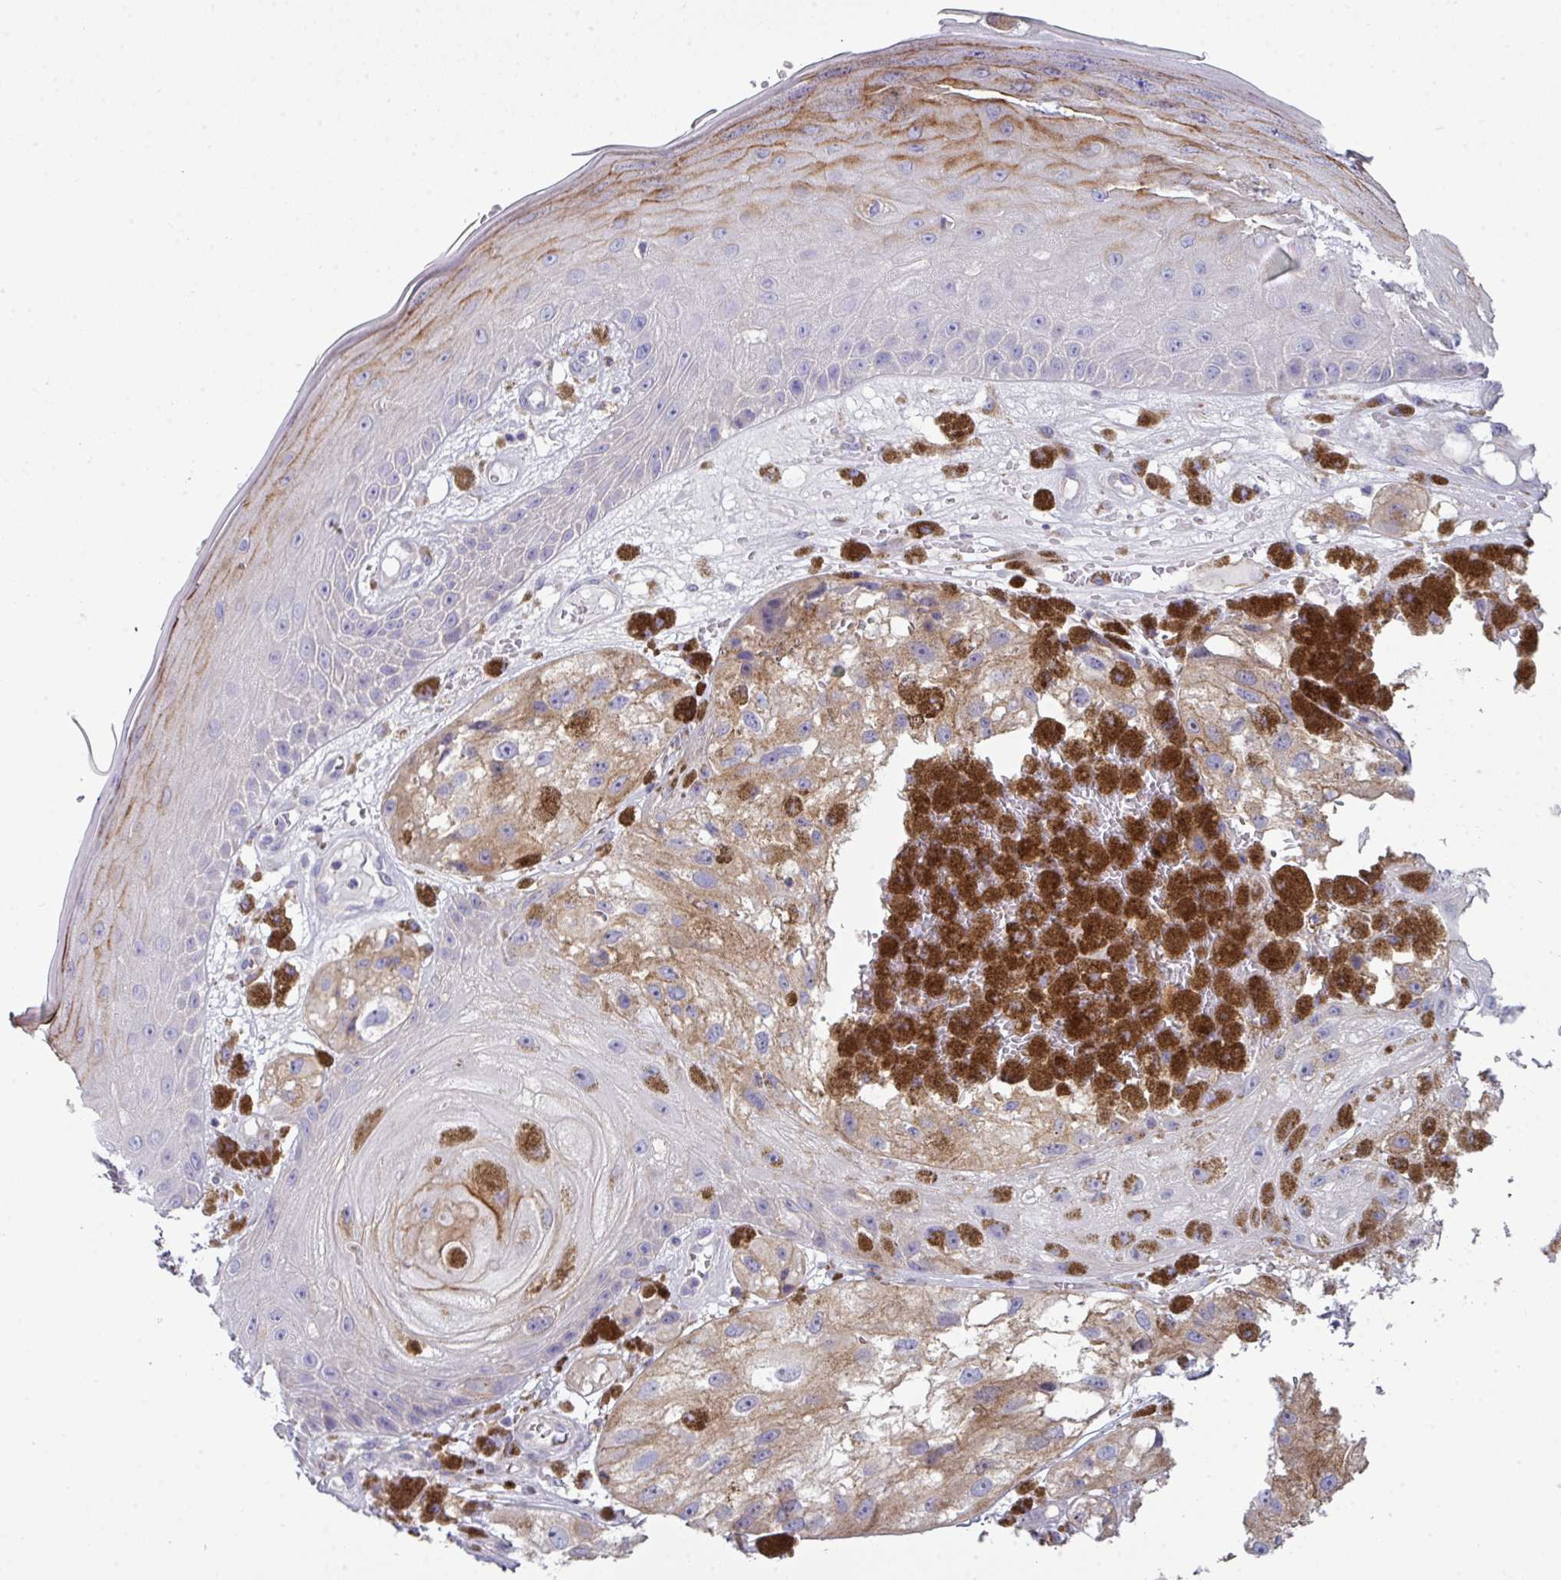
{"staining": {"intensity": "moderate", "quantity": ">75%", "location": "cytoplasmic/membranous"}, "tissue": "melanoma", "cell_type": "Tumor cells", "image_type": "cancer", "snomed": [{"axis": "morphology", "description": "Malignant melanoma, NOS"}, {"axis": "topography", "description": "Skin"}], "caption": "This micrograph demonstrates immunohistochemistry (IHC) staining of melanoma, with medium moderate cytoplasmic/membranous expression in about >75% of tumor cells.", "gene": "ABCC5", "patient": {"sex": "male", "age": 88}}